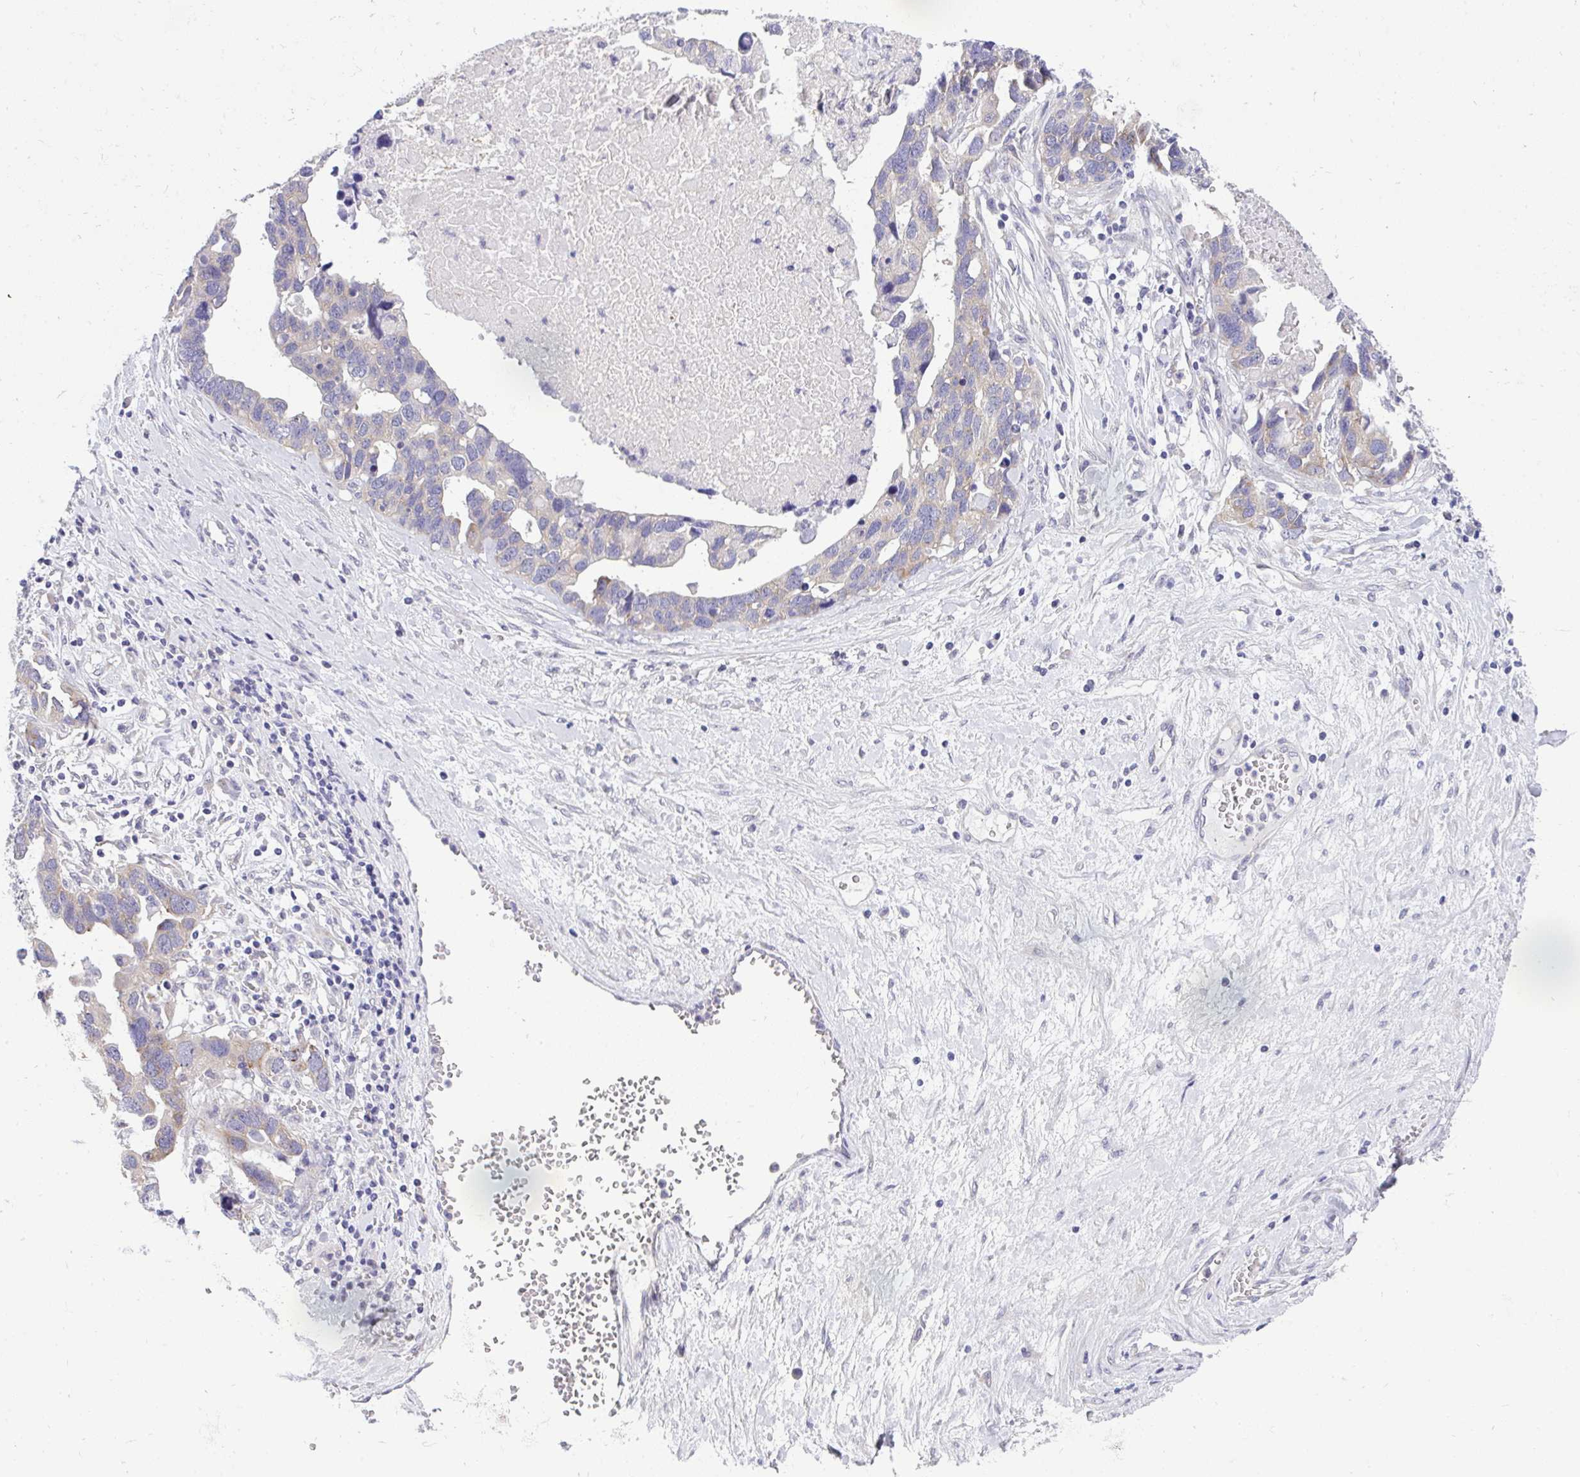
{"staining": {"intensity": "weak", "quantity": "<25%", "location": "cytoplasmic/membranous"}, "tissue": "ovarian cancer", "cell_type": "Tumor cells", "image_type": "cancer", "snomed": [{"axis": "morphology", "description": "Cystadenocarcinoma, serous, NOS"}, {"axis": "topography", "description": "Ovary"}], "caption": "Immunohistochemistry (IHC) image of neoplastic tissue: human serous cystadenocarcinoma (ovarian) stained with DAB (3,3'-diaminobenzidine) exhibits no significant protein positivity in tumor cells.", "gene": "VGLL3", "patient": {"sex": "female", "age": 54}}